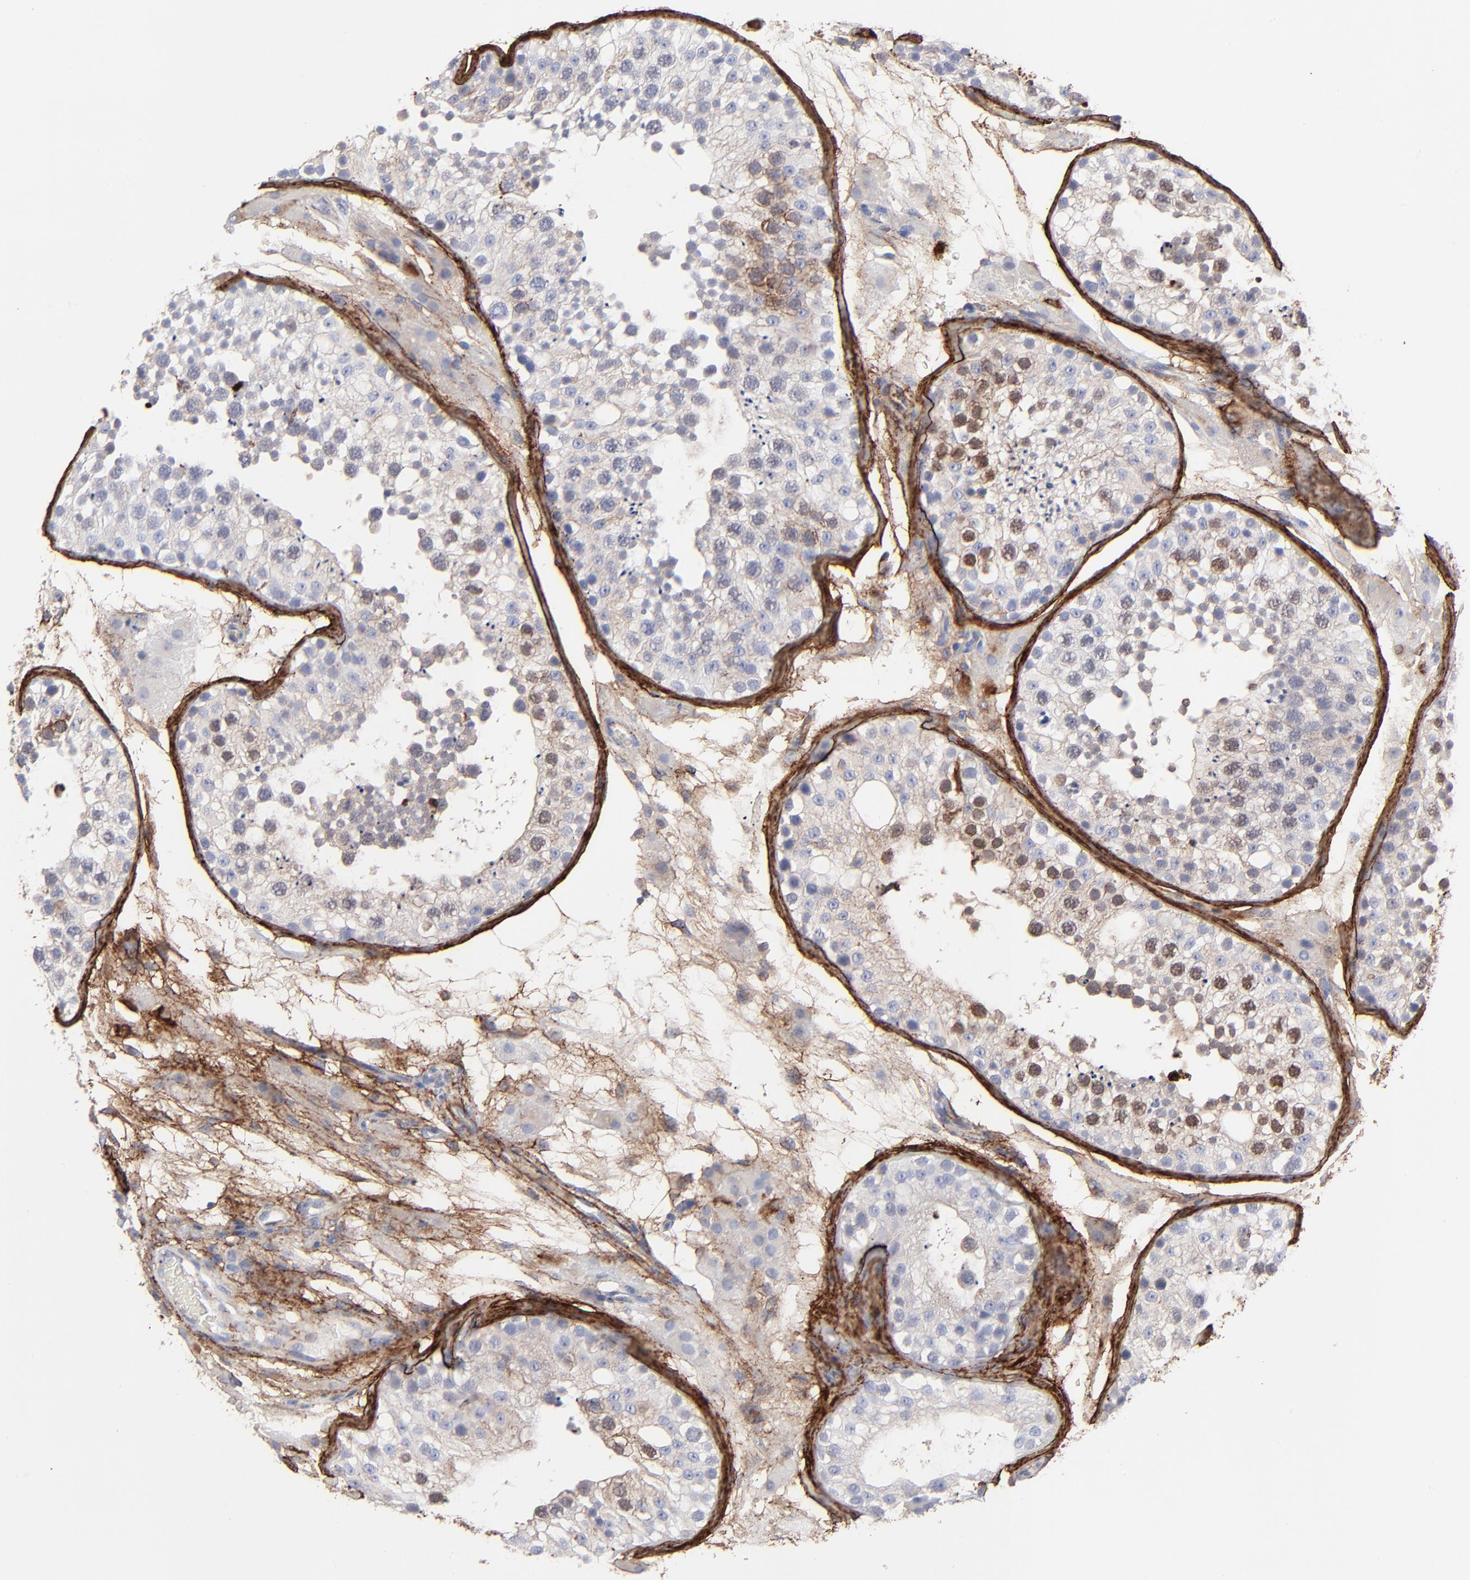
{"staining": {"intensity": "weak", "quantity": "<25%", "location": "cytoplasmic/membranous"}, "tissue": "testis", "cell_type": "Cells in seminiferous ducts", "image_type": "normal", "snomed": [{"axis": "morphology", "description": "Normal tissue, NOS"}, {"axis": "topography", "description": "Testis"}], "caption": "Immunohistochemistry (IHC) of unremarkable testis reveals no positivity in cells in seminiferous ducts.", "gene": "FBLN2", "patient": {"sex": "male", "age": 26}}